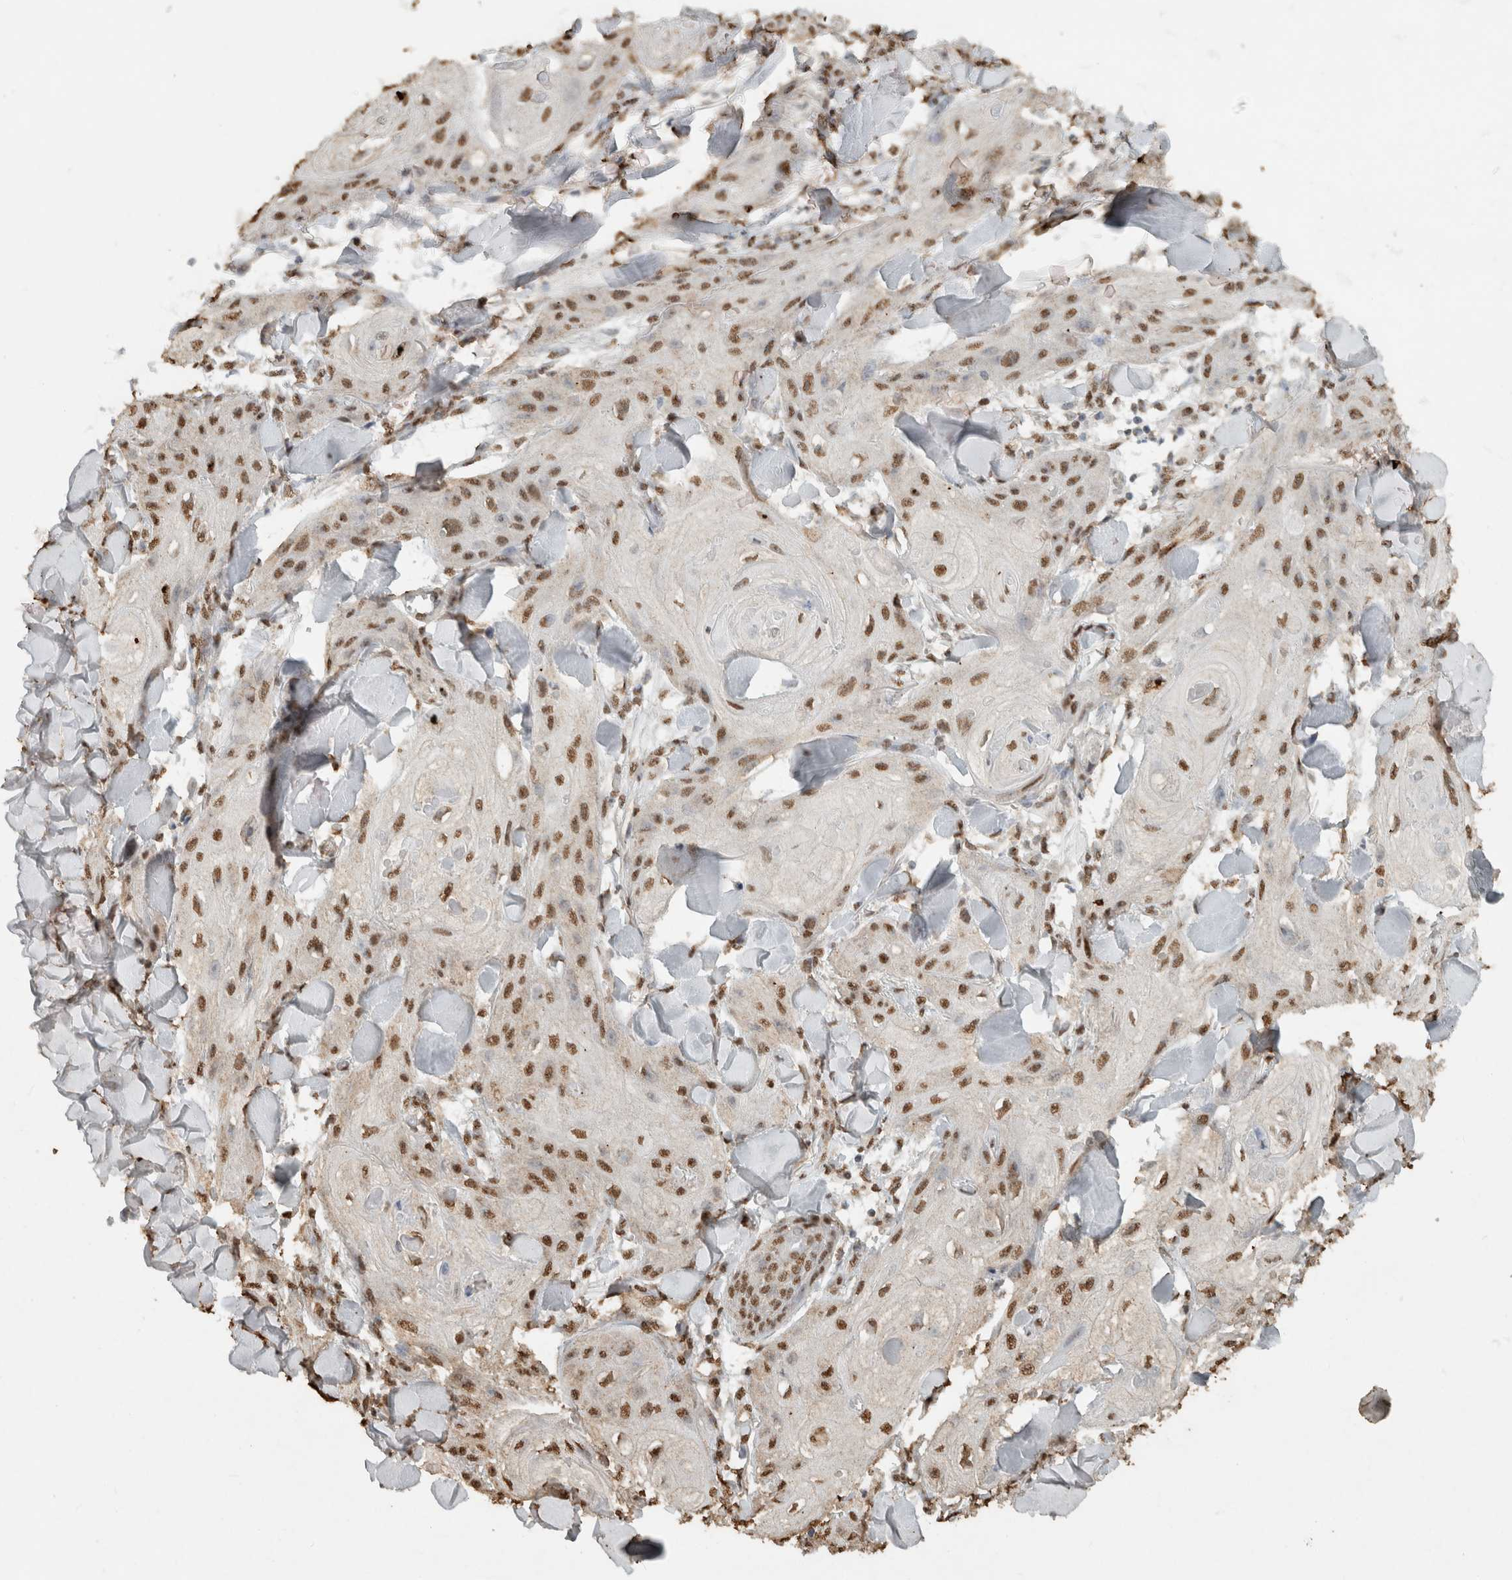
{"staining": {"intensity": "moderate", "quantity": ">75%", "location": "nuclear"}, "tissue": "skin cancer", "cell_type": "Tumor cells", "image_type": "cancer", "snomed": [{"axis": "morphology", "description": "Squamous cell carcinoma, NOS"}, {"axis": "topography", "description": "Skin"}], "caption": "Skin cancer stained with a protein marker displays moderate staining in tumor cells.", "gene": "HAND2", "patient": {"sex": "male", "age": 74}}